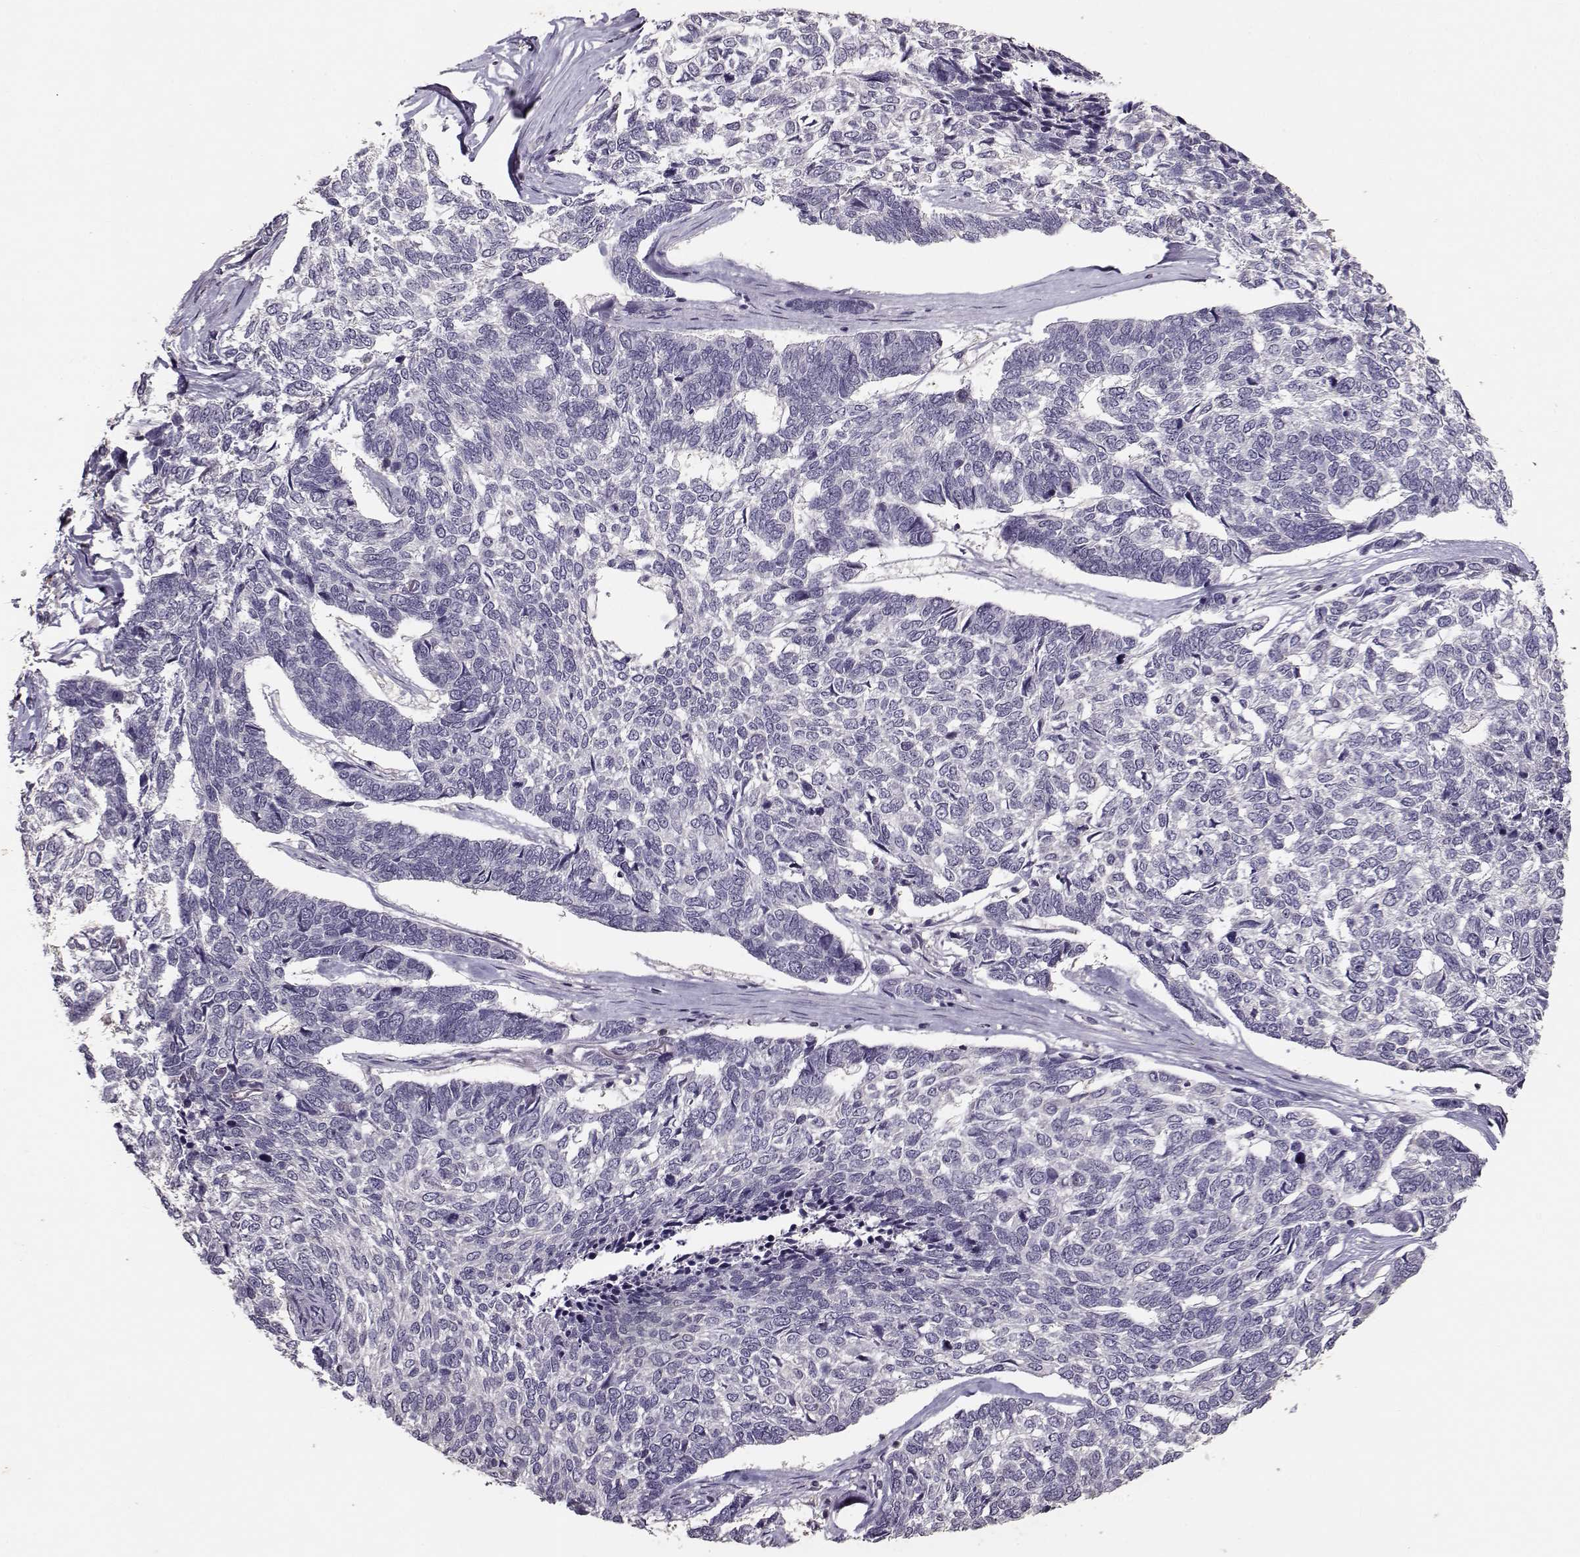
{"staining": {"intensity": "negative", "quantity": "none", "location": "none"}, "tissue": "skin cancer", "cell_type": "Tumor cells", "image_type": "cancer", "snomed": [{"axis": "morphology", "description": "Basal cell carcinoma"}, {"axis": "topography", "description": "Skin"}], "caption": "IHC of skin cancer (basal cell carcinoma) exhibits no positivity in tumor cells. (Brightfield microscopy of DAB (3,3'-diaminobenzidine) immunohistochemistry (IHC) at high magnification).", "gene": "UROC1", "patient": {"sex": "female", "age": 65}}